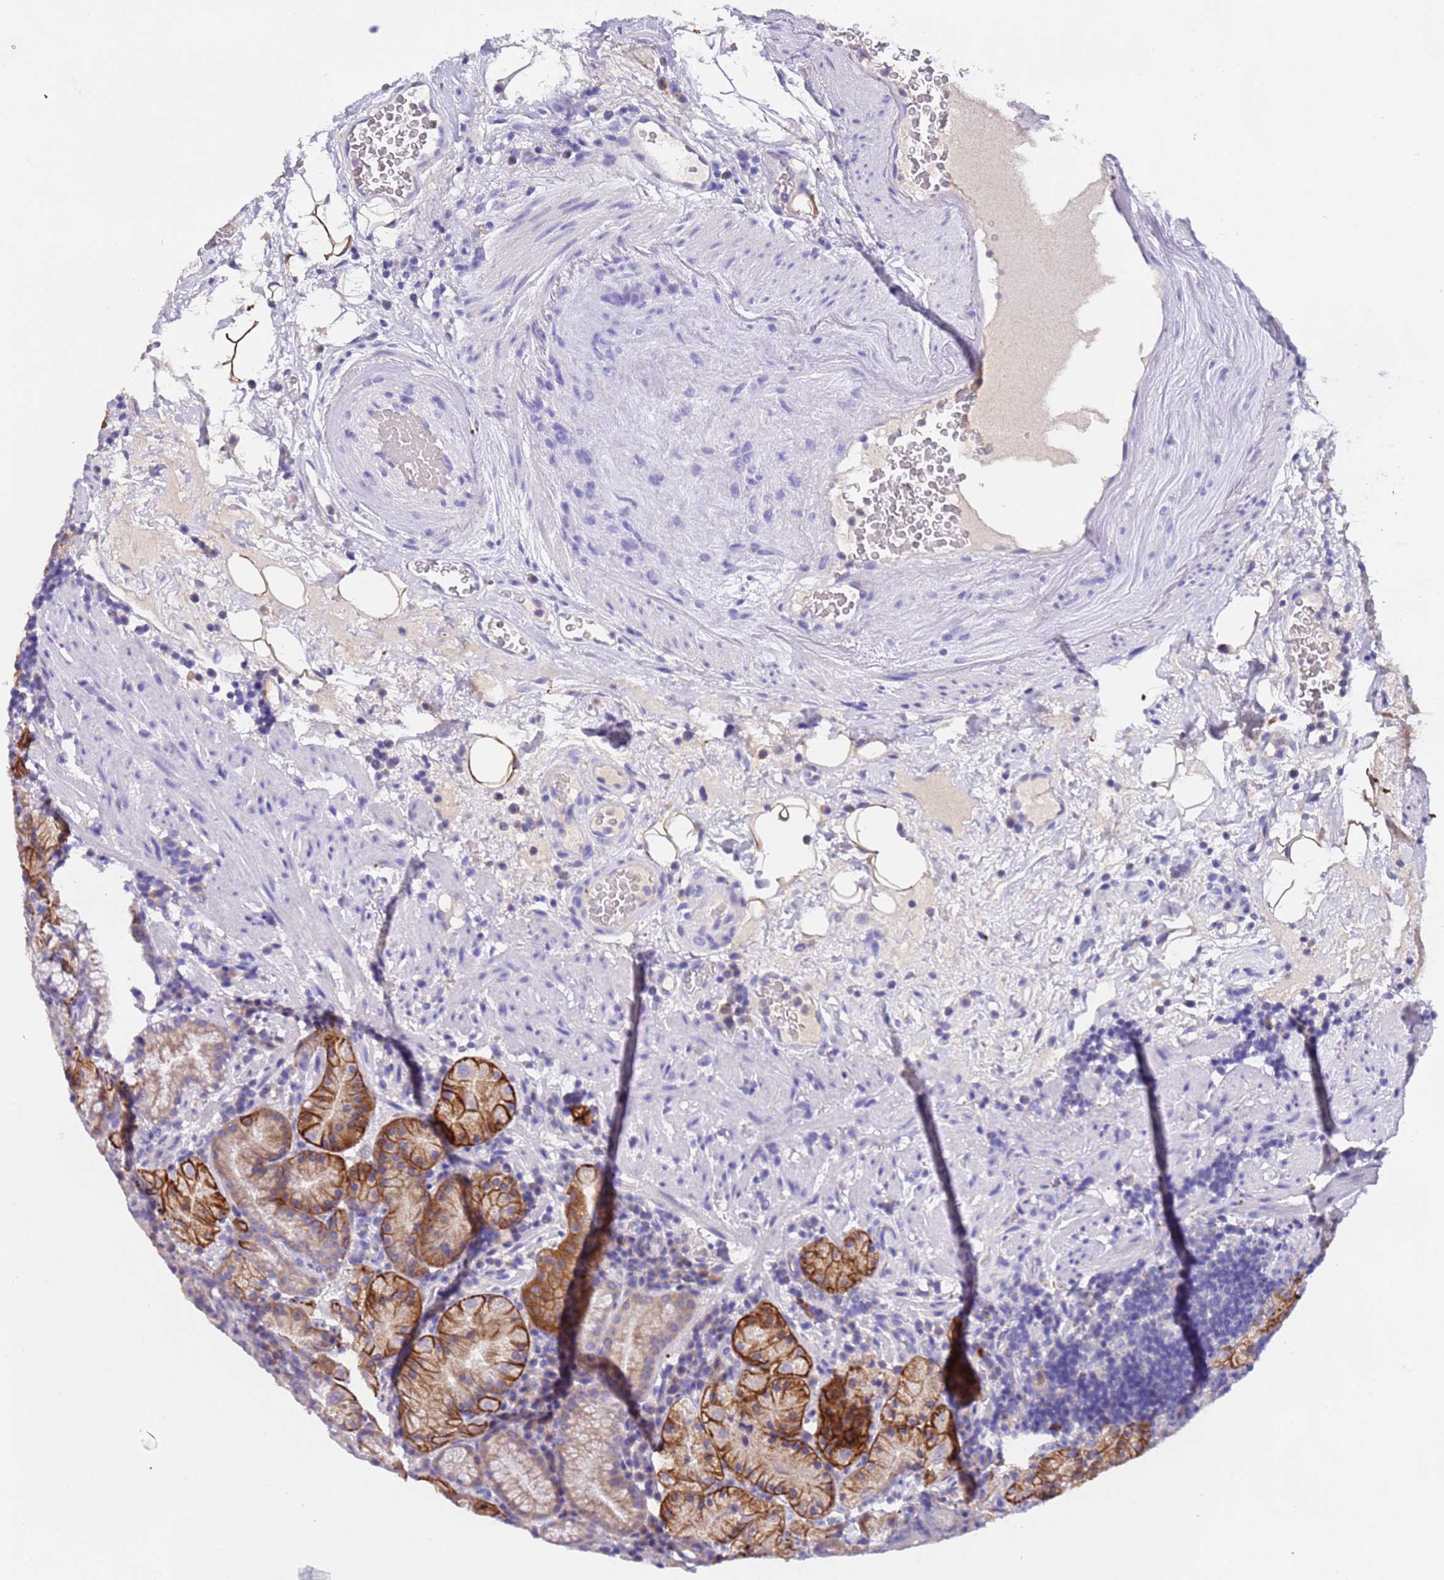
{"staining": {"intensity": "moderate", "quantity": ">75%", "location": "cytoplasmic/membranous"}, "tissue": "stomach", "cell_type": "Glandular cells", "image_type": "normal", "snomed": [{"axis": "morphology", "description": "Normal tissue, NOS"}, {"axis": "morphology", "description": "Inflammation, NOS"}, {"axis": "topography", "description": "Stomach"}], "caption": "Immunohistochemical staining of unremarkable human stomach reveals moderate cytoplasmic/membranous protein staining in about >75% of glandular cells.", "gene": "SLC24A3", "patient": {"sex": "male", "age": 79}}